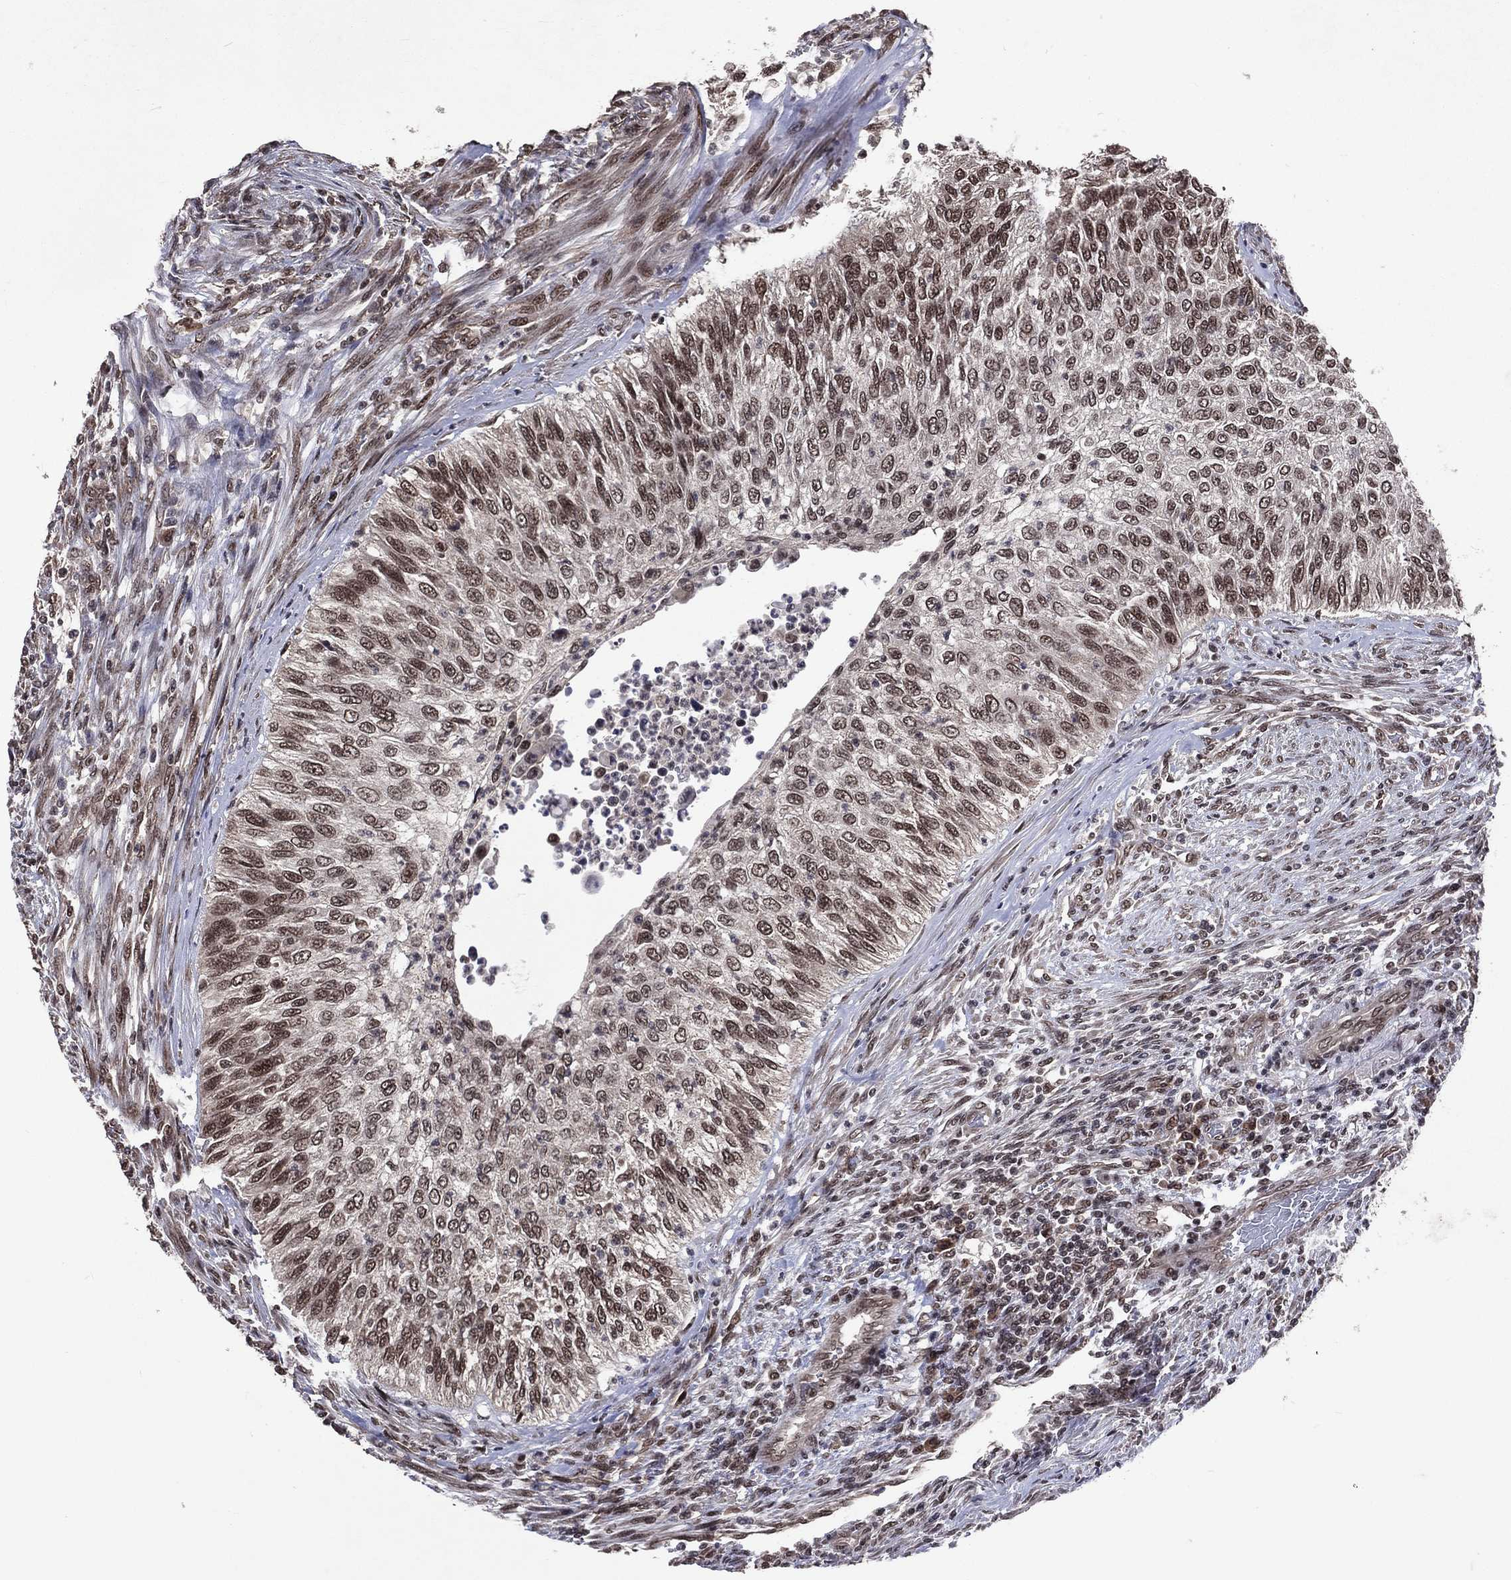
{"staining": {"intensity": "moderate", "quantity": "25%-75%", "location": "nuclear"}, "tissue": "urothelial cancer", "cell_type": "Tumor cells", "image_type": "cancer", "snomed": [{"axis": "morphology", "description": "Urothelial carcinoma, High grade"}, {"axis": "topography", "description": "Urinary bladder"}], "caption": "This micrograph reveals IHC staining of high-grade urothelial carcinoma, with medium moderate nuclear positivity in approximately 25%-75% of tumor cells.", "gene": "DMAP1", "patient": {"sex": "female", "age": 60}}